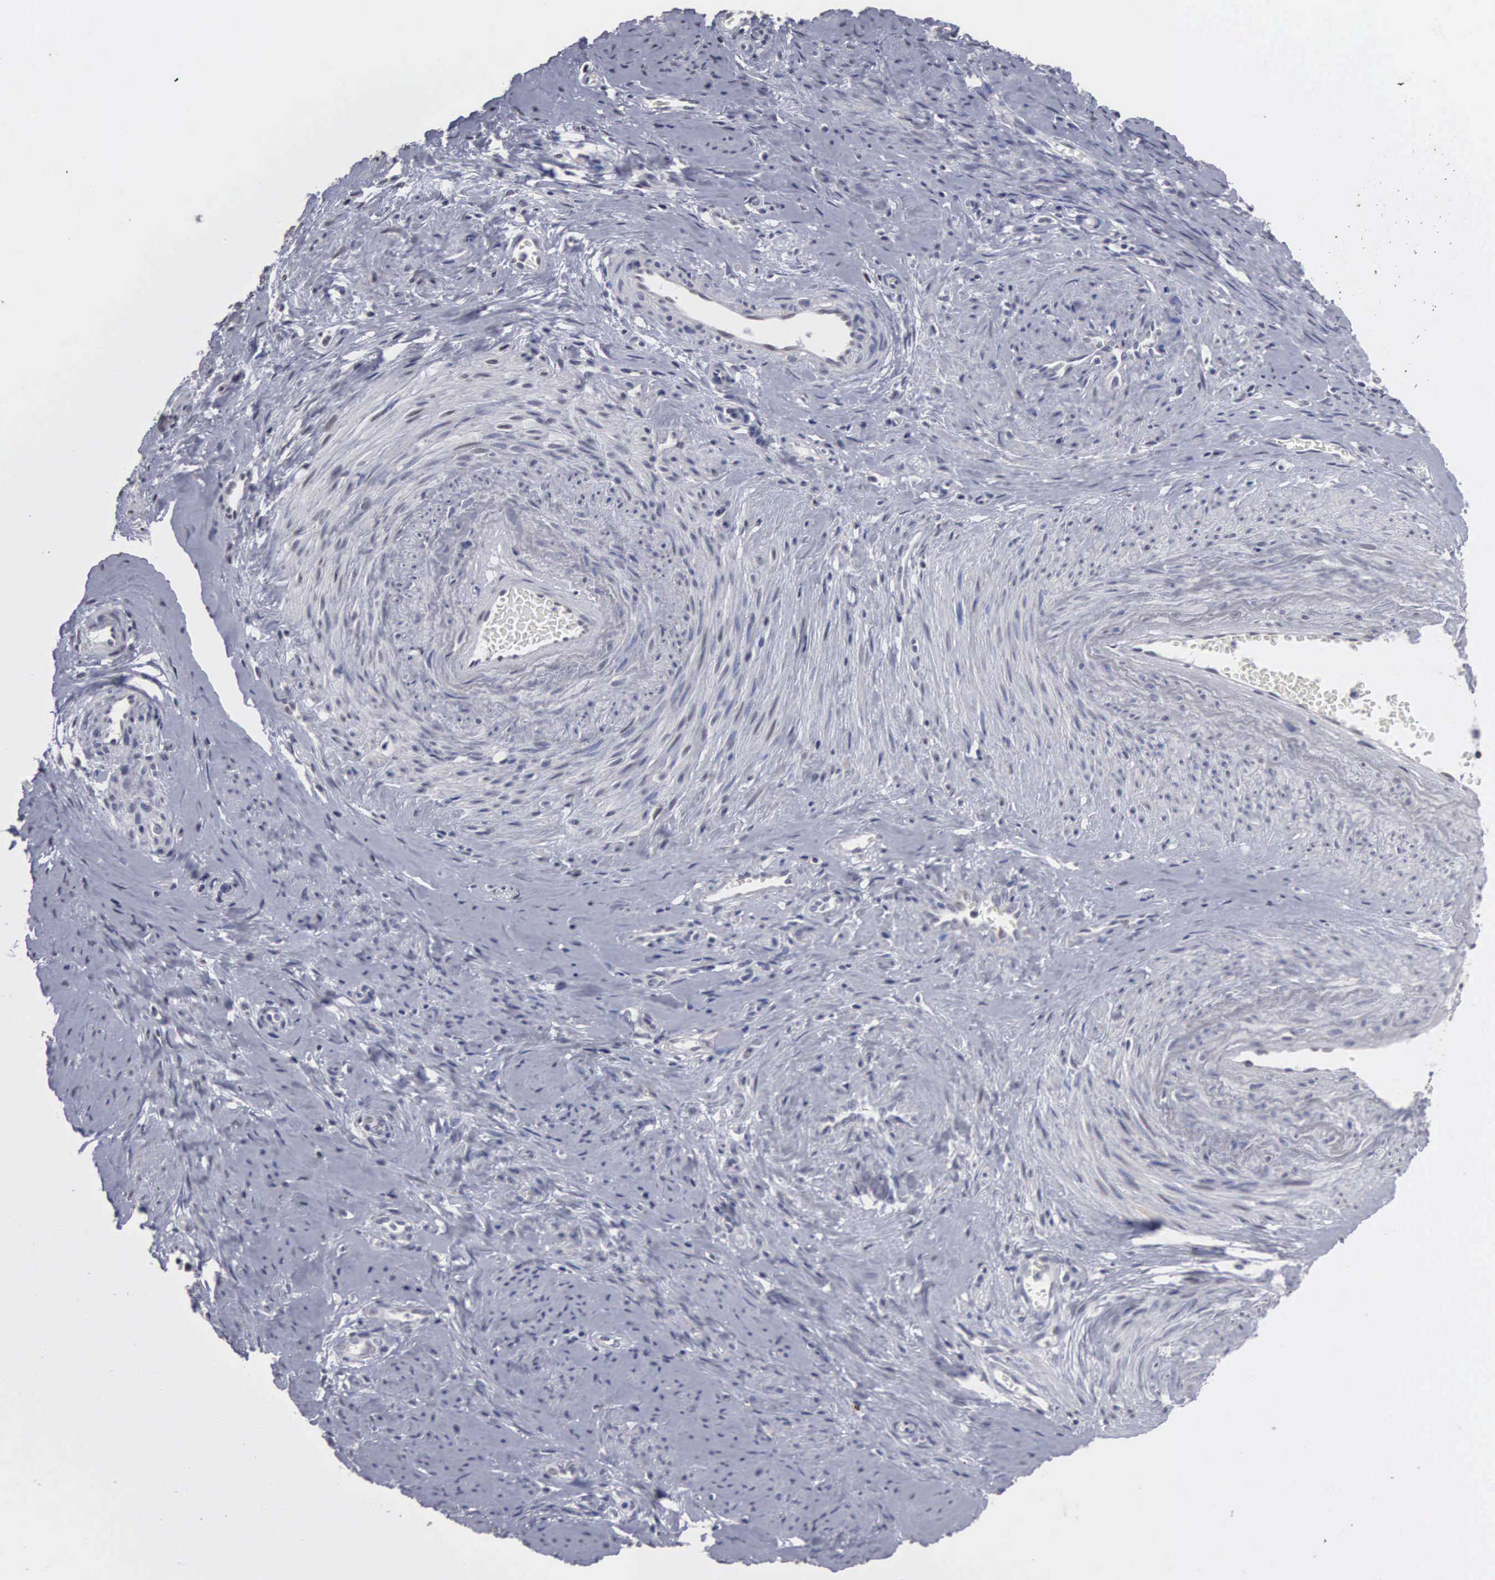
{"staining": {"intensity": "negative", "quantity": "none", "location": "none"}, "tissue": "cervical cancer", "cell_type": "Tumor cells", "image_type": "cancer", "snomed": [{"axis": "morphology", "description": "Squamous cell carcinoma, NOS"}, {"axis": "topography", "description": "Cervix"}], "caption": "DAB (3,3'-diaminobenzidine) immunohistochemical staining of cervical squamous cell carcinoma reveals no significant staining in tumor cells.", "gene": "UPB1", "patient": {"sex": "female", "age": 41}}